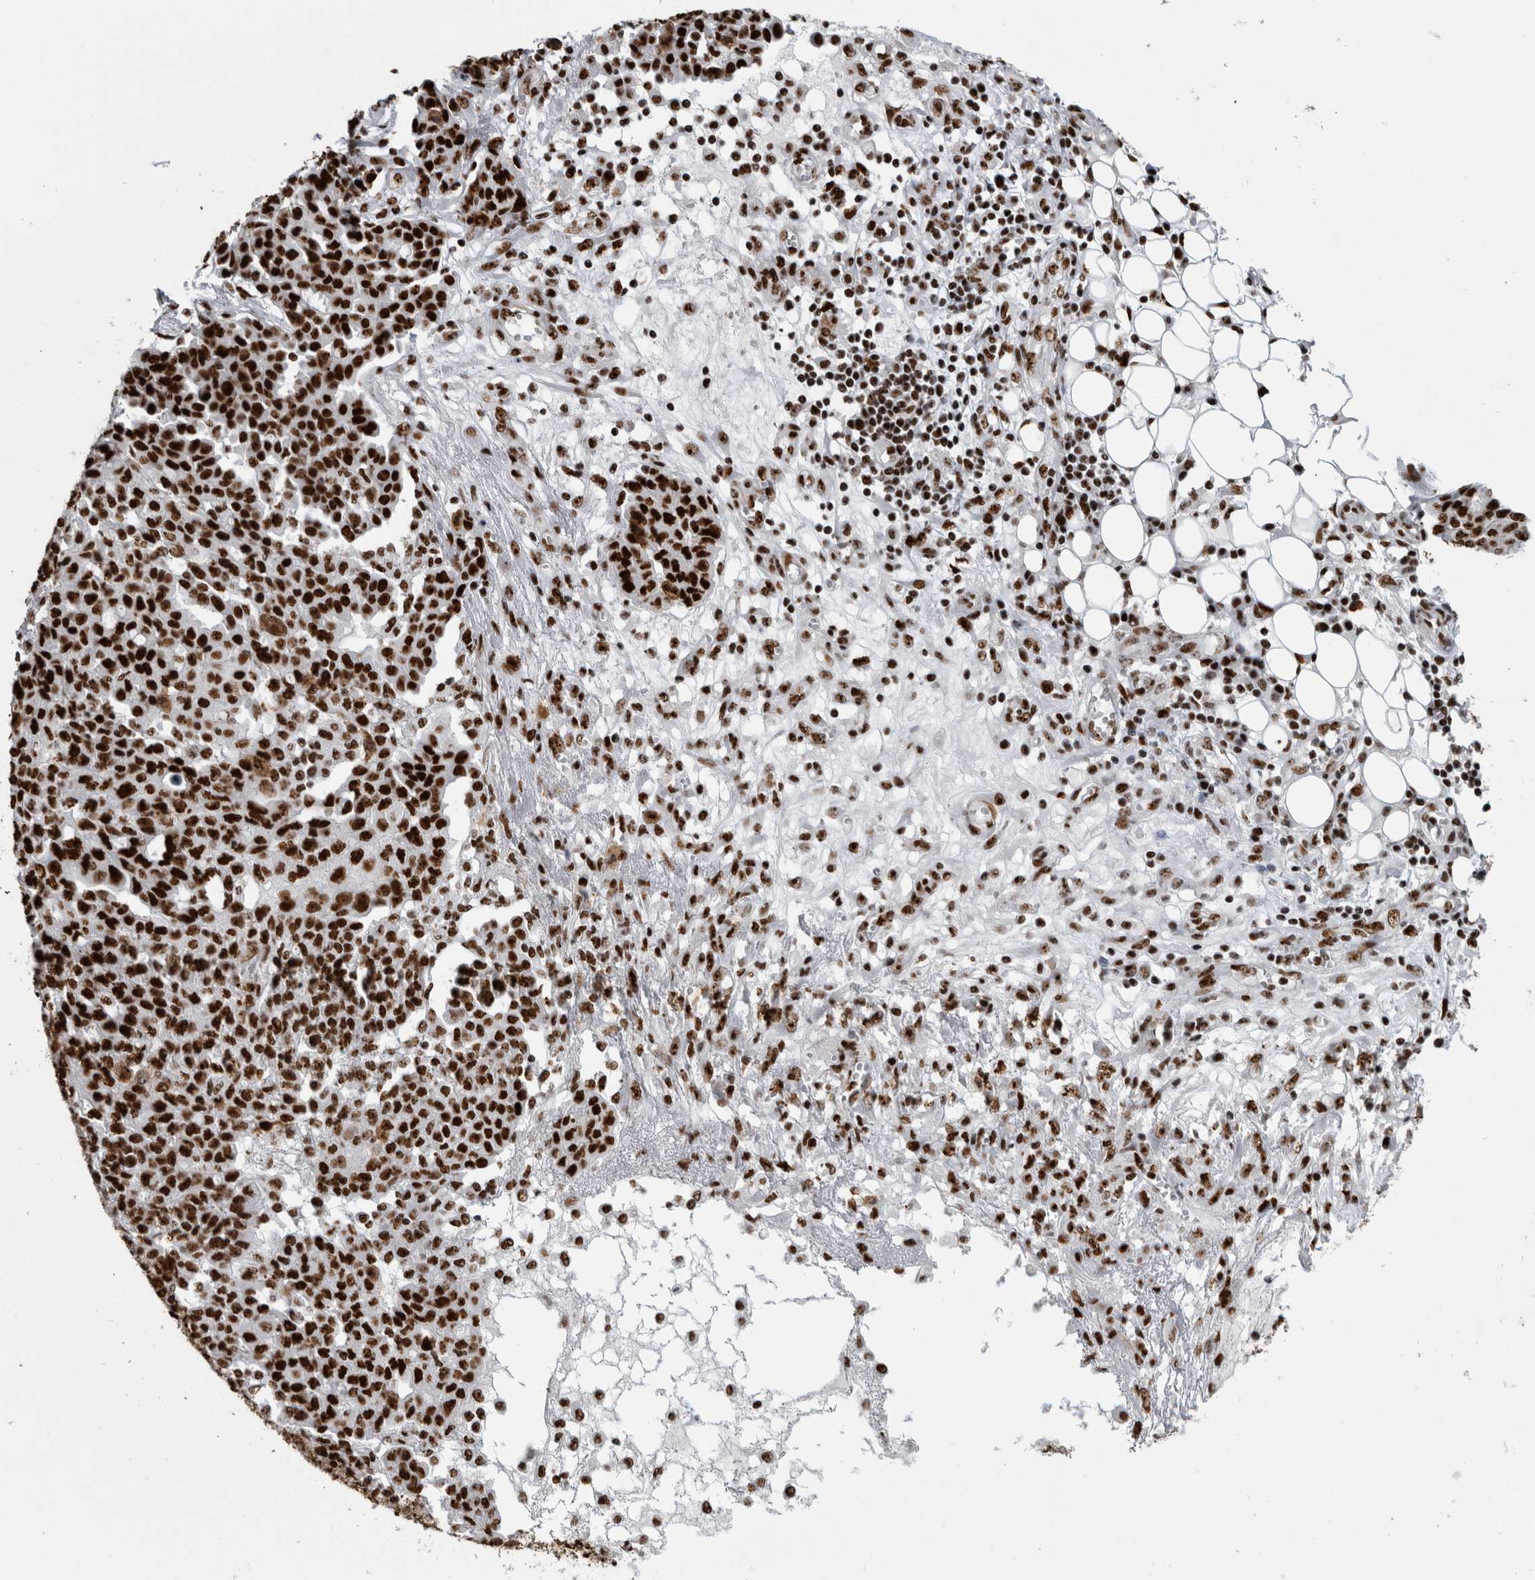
{"staining": {"intensity": "strong", "quantity": ">75%", "location": "nuclear"}, "tissue": "ovarian cancer", "cell_type": "Tumor cells", "image_type": "cancer", "snomed": [{"axis": "morphology", "description": "Cystadenocarcinoma, serous, NOS"}, {"axis": "topography", "description": "Soft tissue"}, {"axis": "topography", "description": "Ovary"}], "caption": "An IHC image of neoplastic tissue is shown. Protein staining in brown labels strong nuclear positivity in ovarian cancer (serous cystadenocarcinoma) within tumor cells. (Stains: DAB in brown, nuclei in blue, Microscopy: brightfield microscopy at high magnification).", "gene": "NCL", "patient": {"sex": "female", "age": 57}}